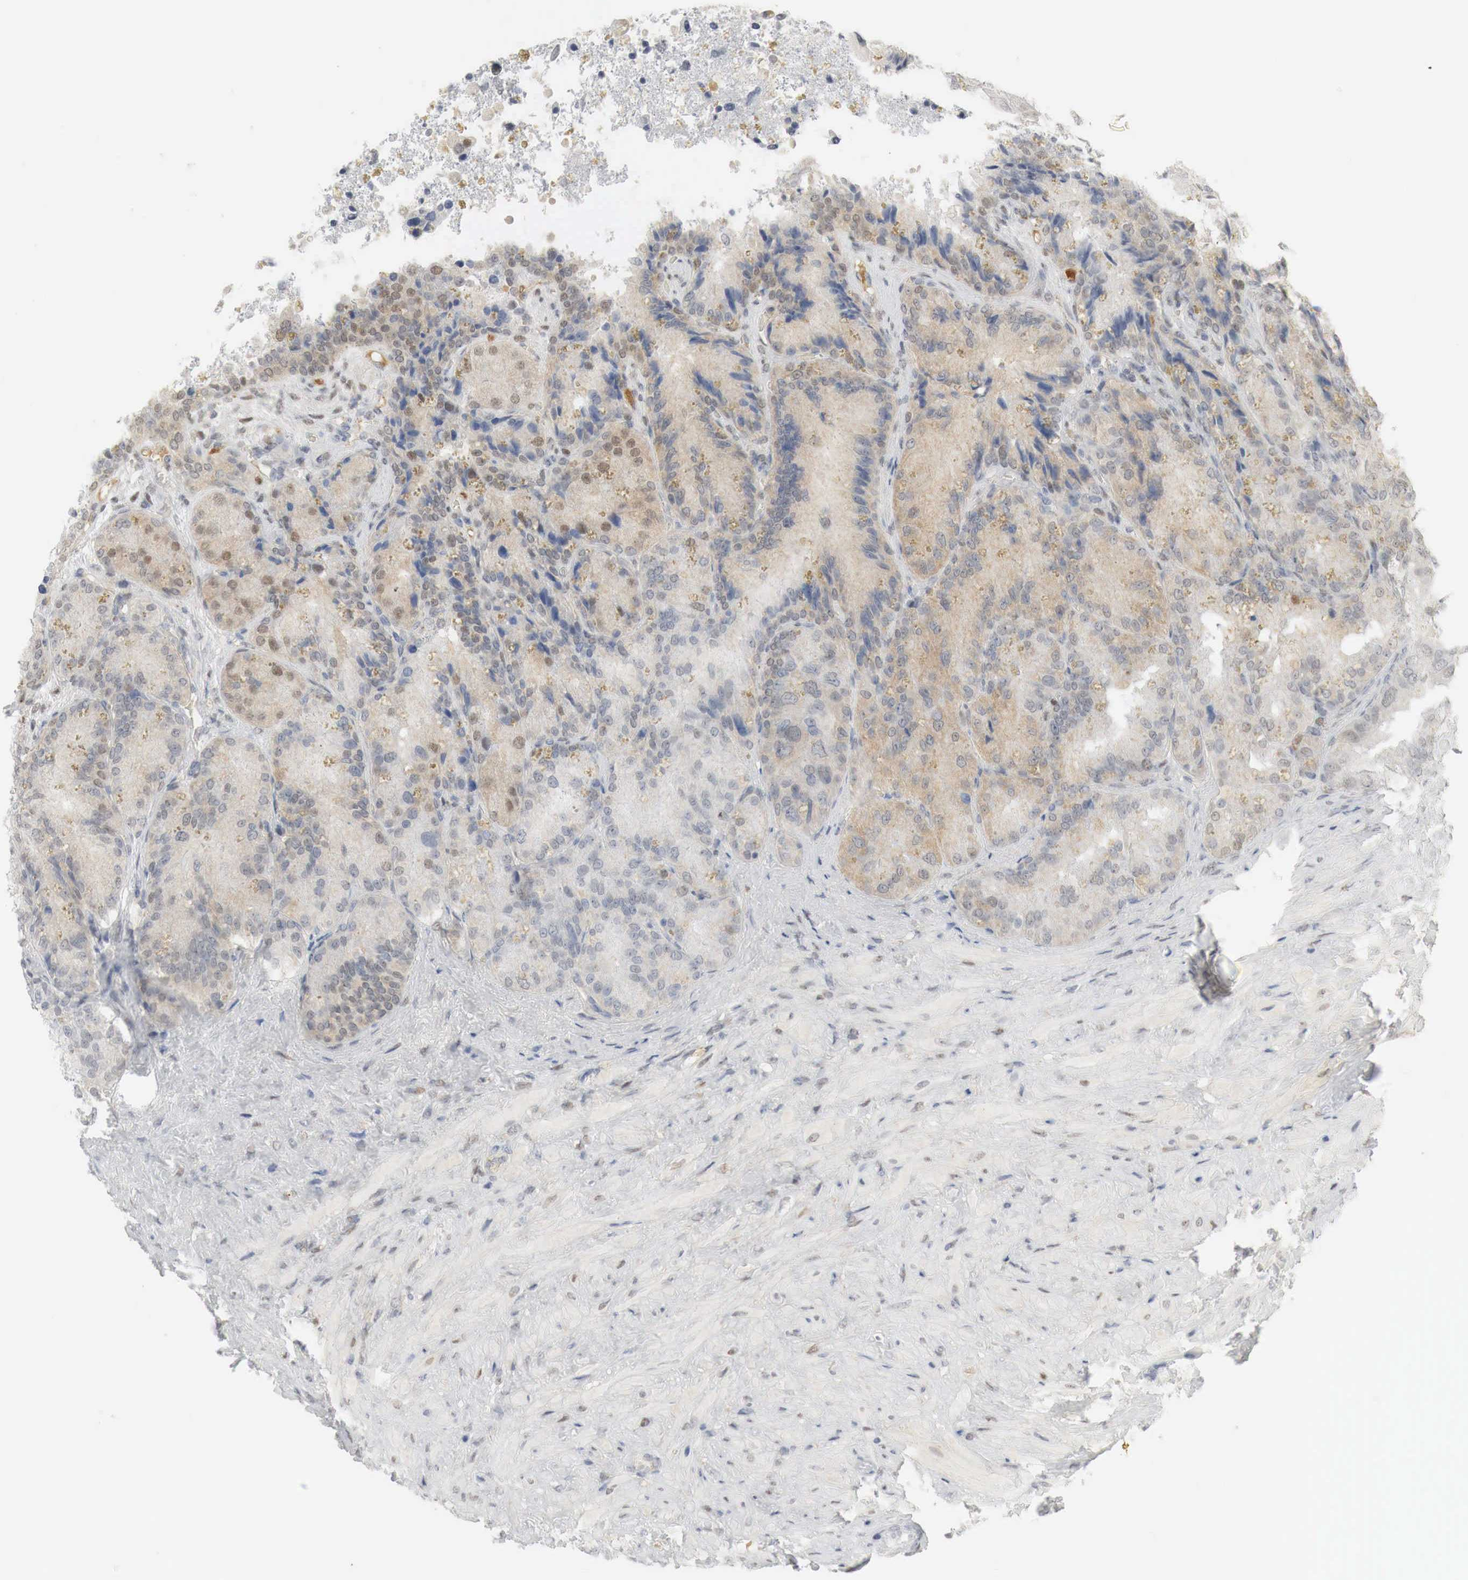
{"staining": {"intensity": "moderate", "quantity": "25%-75%", "location": "cytoplasmic/membranous,nuclear"}, "tissue": "seminal vesicle", "cell_type": "Glandular cells", "image_type": "normal", "snomed": [{"axis": "morphology", "description": "Normal tissue, NOS"}, {"axis": "topography", "description": "Seminal veicle"}], "caption": "This is an image of immunohistochemistry staining of benign seminal vesicle, which shows moderate staining in the cytoplasmic/membranous,nuclear of glandular cells.", "gene": "MYC", "patient": {"sex": "male", "age": 69}}